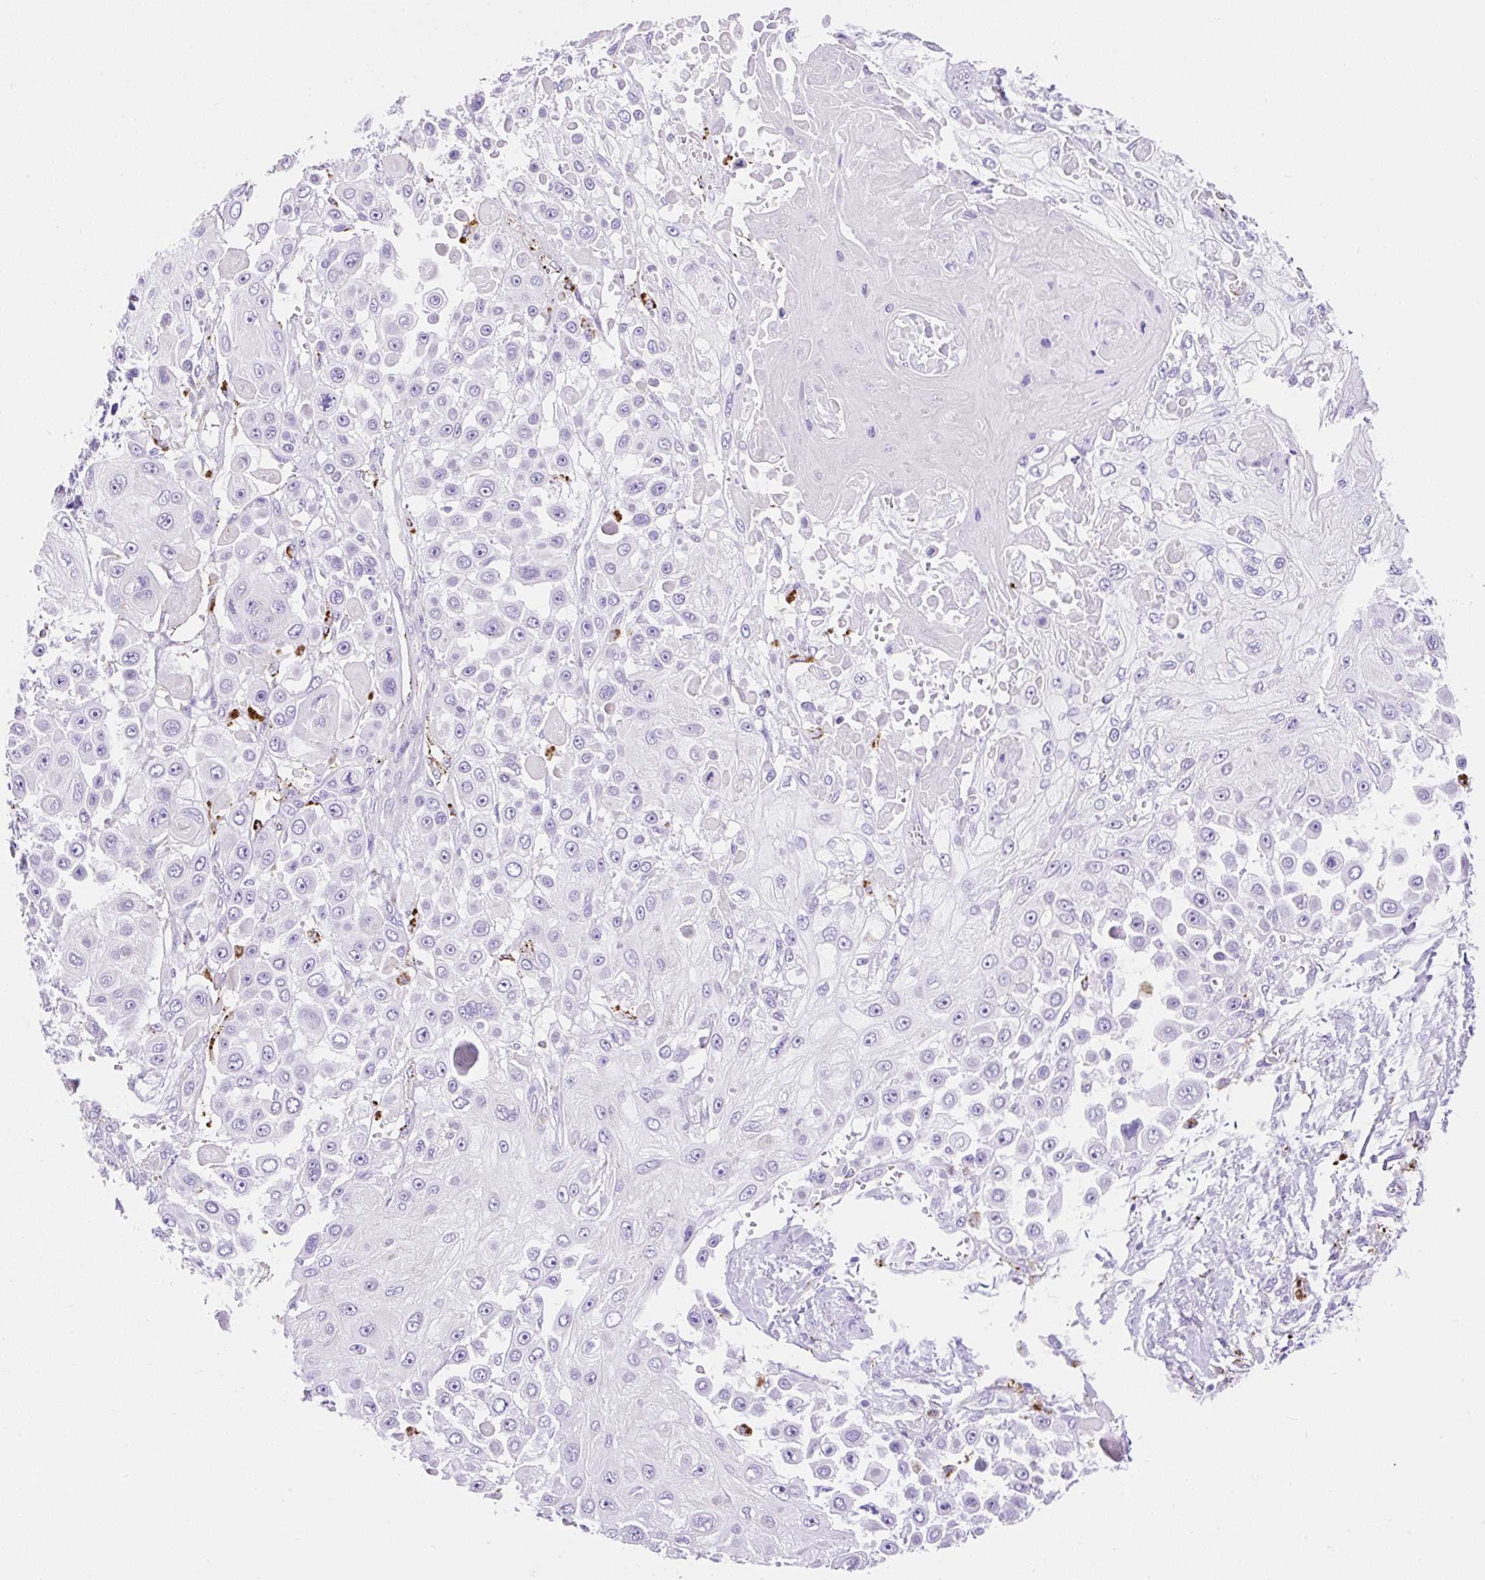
{"staining": {"intensity": "negative", "quantity": "none", "location": "none"}, "tissue": "skin cancer", "cell_type": "Tumor cells", "image_type": "cancer", "snomed": [{"axis": "morphology", "description": "Squamous cell carcinoma, NOS"}, {"axis": "topography", "description": "Skin"}], "caption": "An image of skin squamous cell carcinoma stained for a protein shows no brown staining in tumor cells. (DAB immunohistochemistry visualized using brightfield microscopy, high magnification).", "gene": "HEXB", "patient": {"sex": "male", "age": 67}}